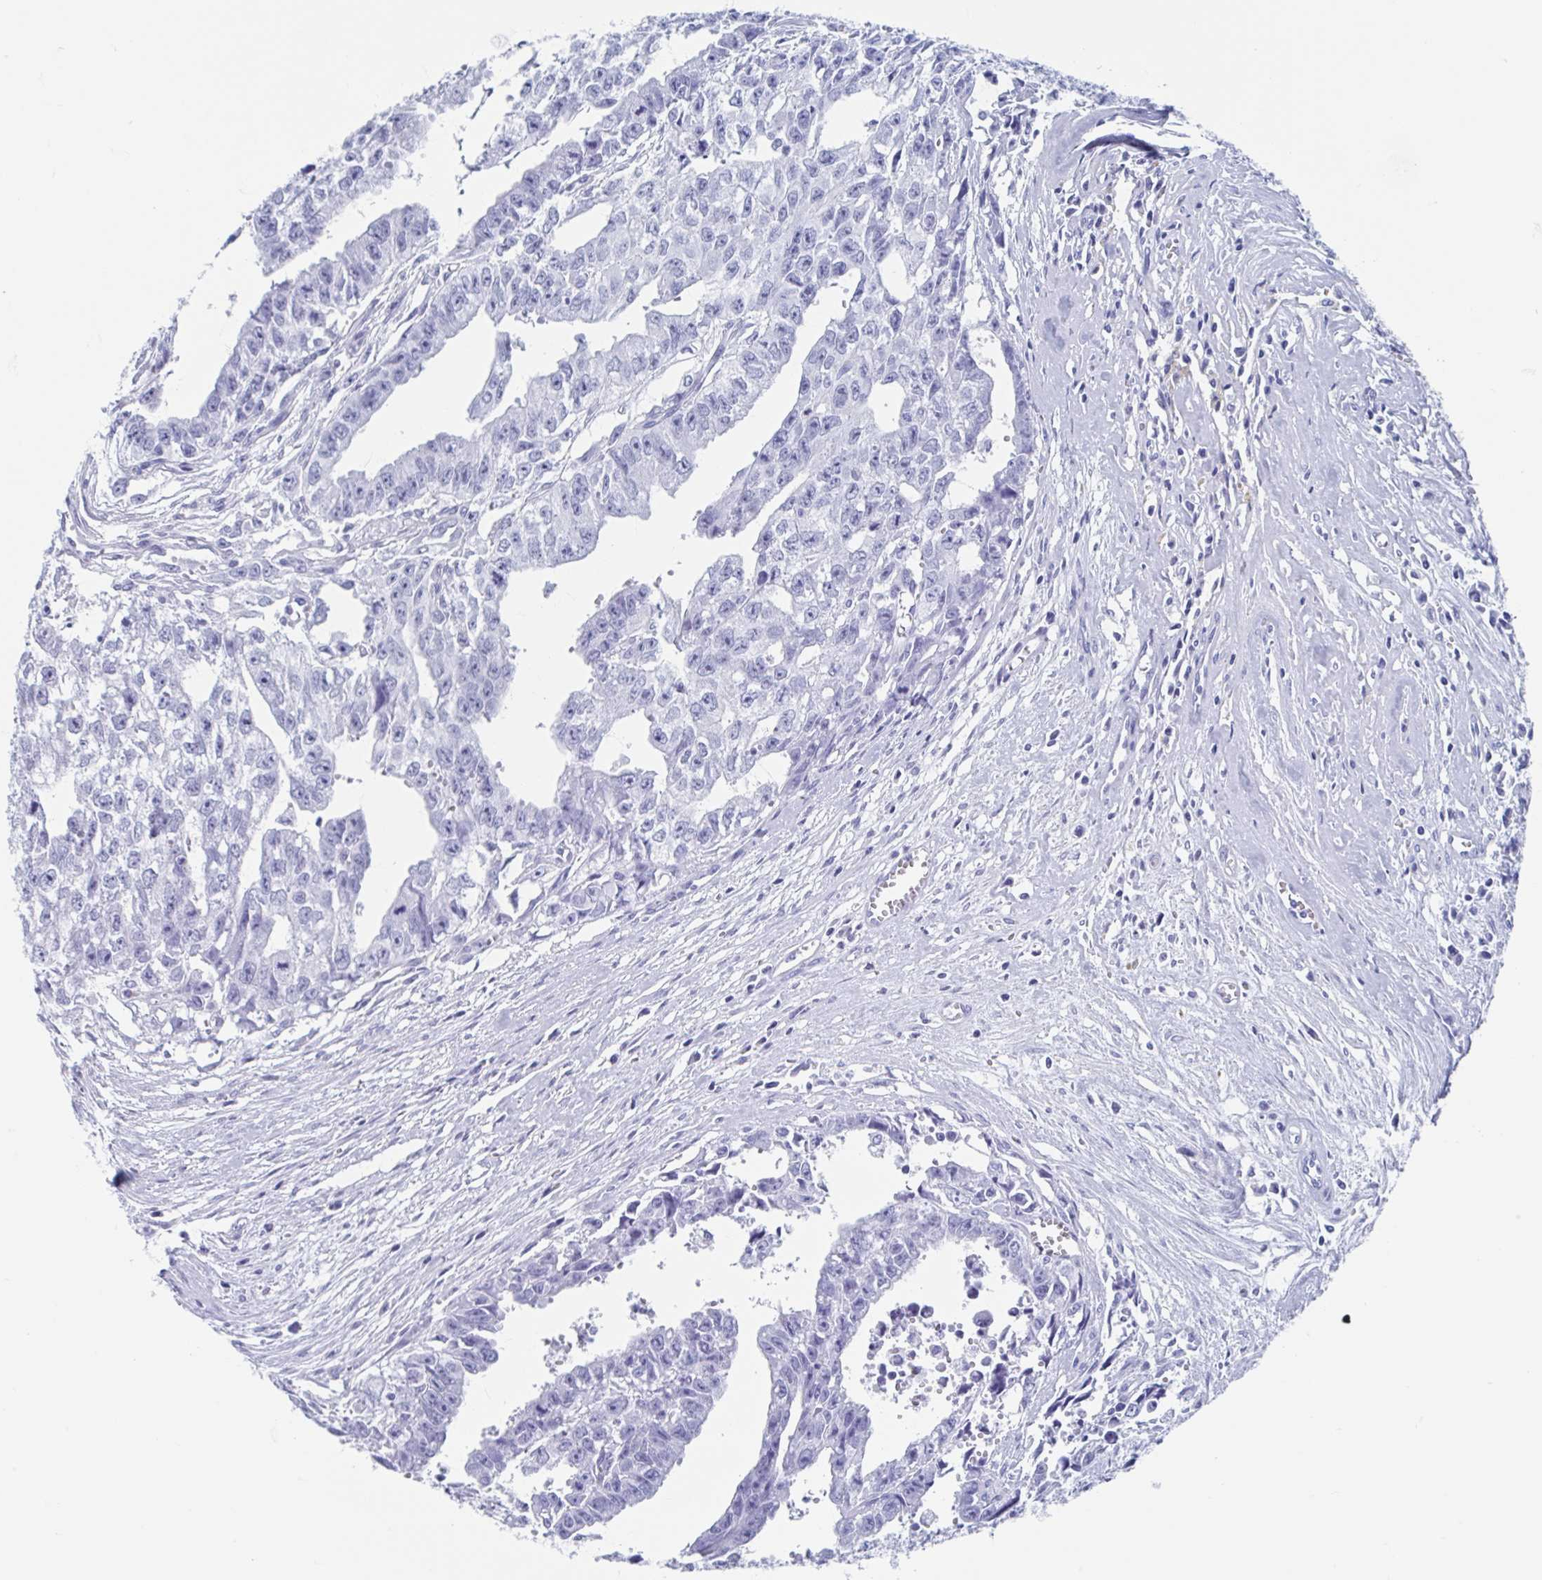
{"staining": {"intensity": "negative", "quantity": "none", "location": "none"}, "tissue": "testis cancer", "cell_type": "Tumor cells", "image_type": "cancer", "snomed": [{"axis": "morphology", "description": "Carcinoma, Embryonal, NOS"}, {"axis": "morphology", "description": "Teratoma, malignant, NOS"}, {"axis": "topography", "description": "Testis"}], "caption": "This photomicrograph is of malignant teratoma (testis) stained with IHC to label a protein in brown with the nuclei are counter-stained blue. There is no expression in tumor cells.", "gene": "C10orf53", "patient": {"sex": "male", "age": 24}}